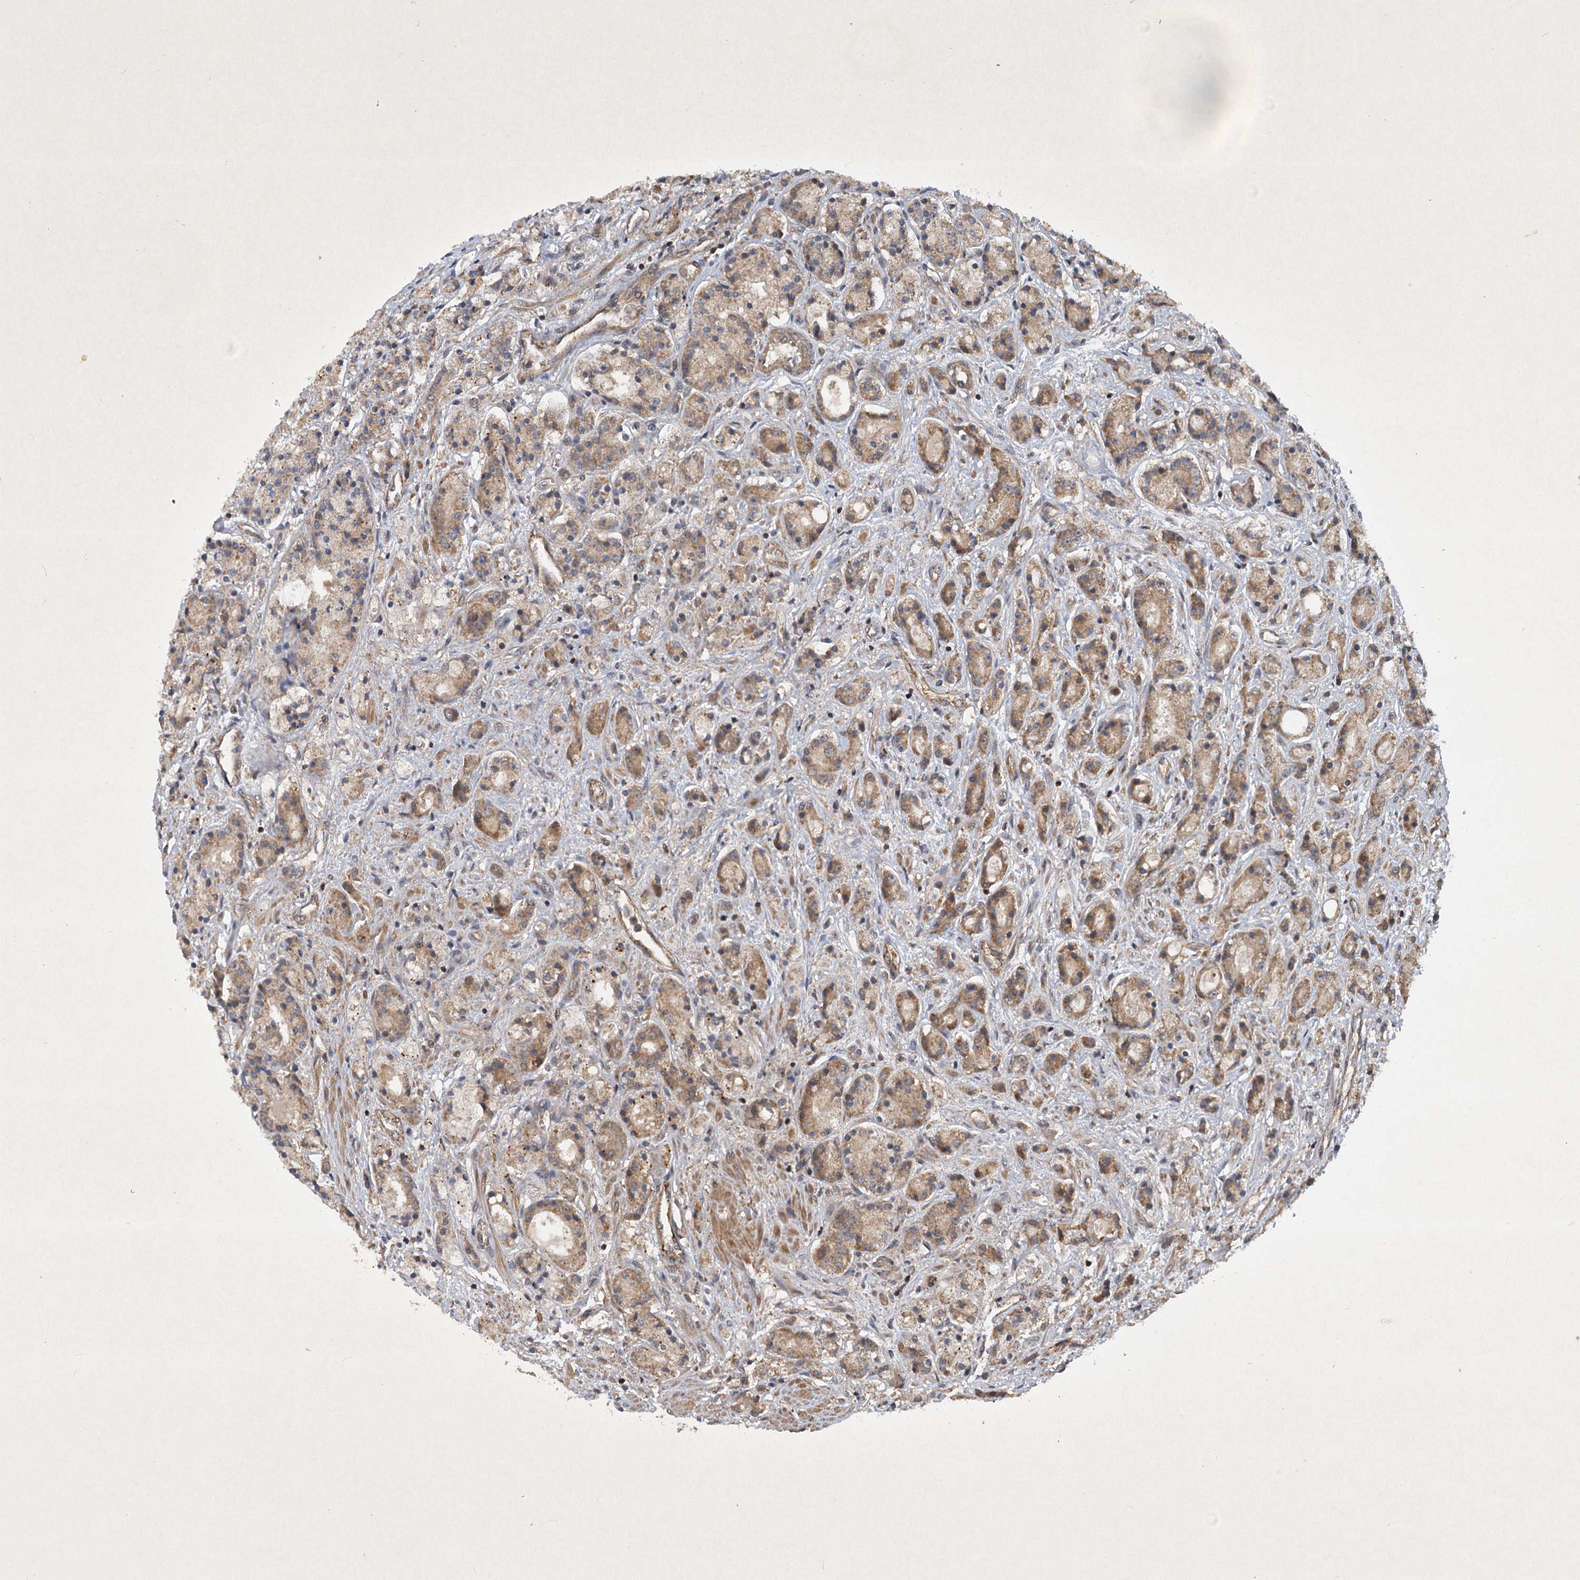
{"staining": {"intensity": "moderate", "quantity": ">75%", "location": "cytoplasmic/membranous"}, "tissue": "prostate cancer", "cell_type": "Tumor cells", "image_type": "cancer", "snomed": [{"axis": "morphology", "description": "Adenocarcinoma, High grade"}, {"axis": "topography", "description": "Prostate"}], "caption": "There is medium levels of moderate cytoplasmic/membranous staining in tumor cells of prostate cancer, as demonstrated by immunohistochemical staining (brown color).", "gene": "INSIG2", "patient": {"sex": "male", "age": 60}}